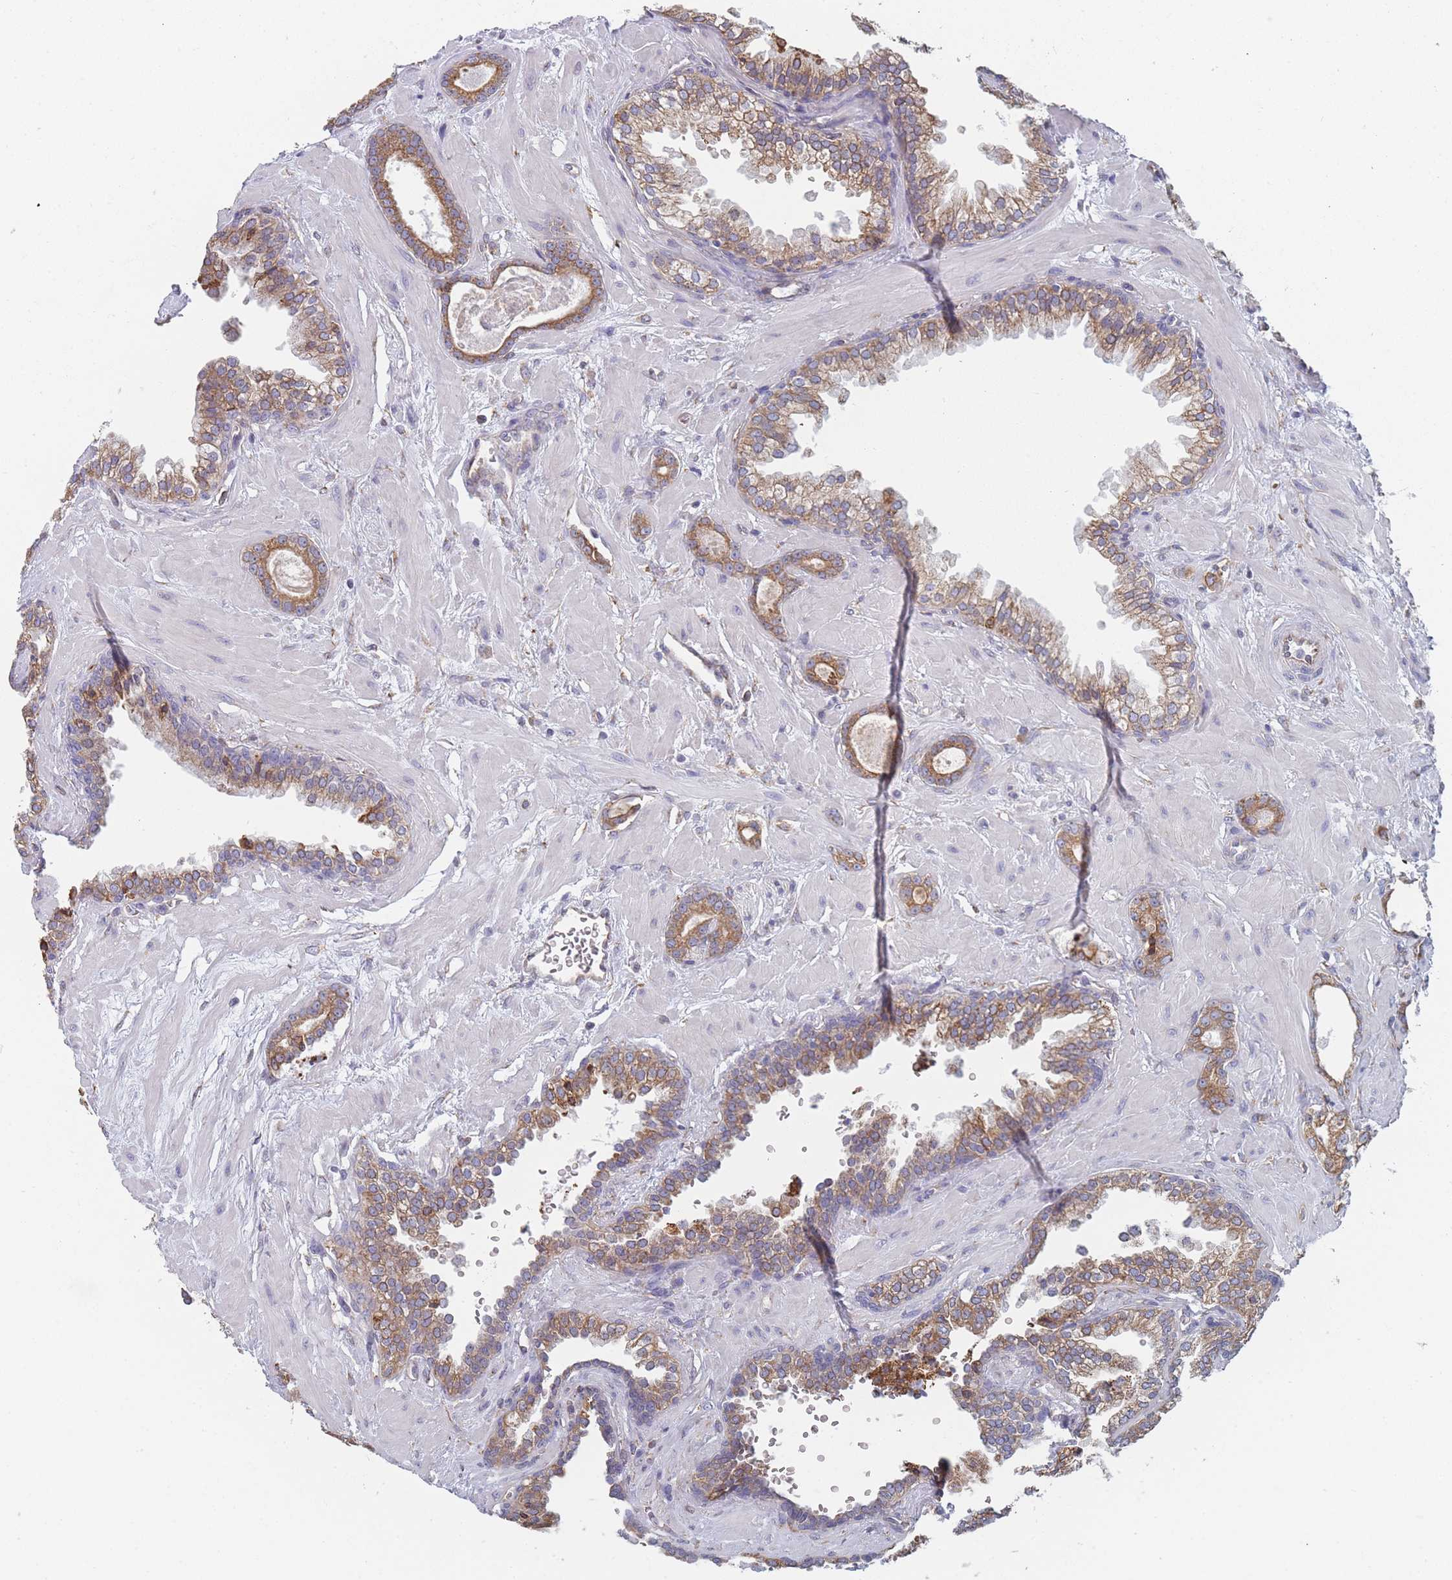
{"staining": {"intensity": "moderate", "quantity": ">75%", "location": "cytoplasmic/membranous"}, "tissue": "prostate cancer", "cell_type": "Tumor cells", "image_type": "cancer", "snomed": [{"axis": "morphology", "description": "Adenocarcinoma, Low grade"}, {"axis": "topography", "description": "Prostate"}], "caption": "The histopathology image shows immunohistochemical staining of prostate low-grade adenocarcinoma. There is moderate cytoplasmic/membranous positivity is present in about >75% of tumor cells. The staining was performed using DAB (3,3'-diaminobenzidine) to visualize the protein expression in brown, while the nuclei were stained in blue with hematoxylin (Magnification: 20x).", "gene": "OR7C2", "patient": {"sex": "male", "age": 60}}